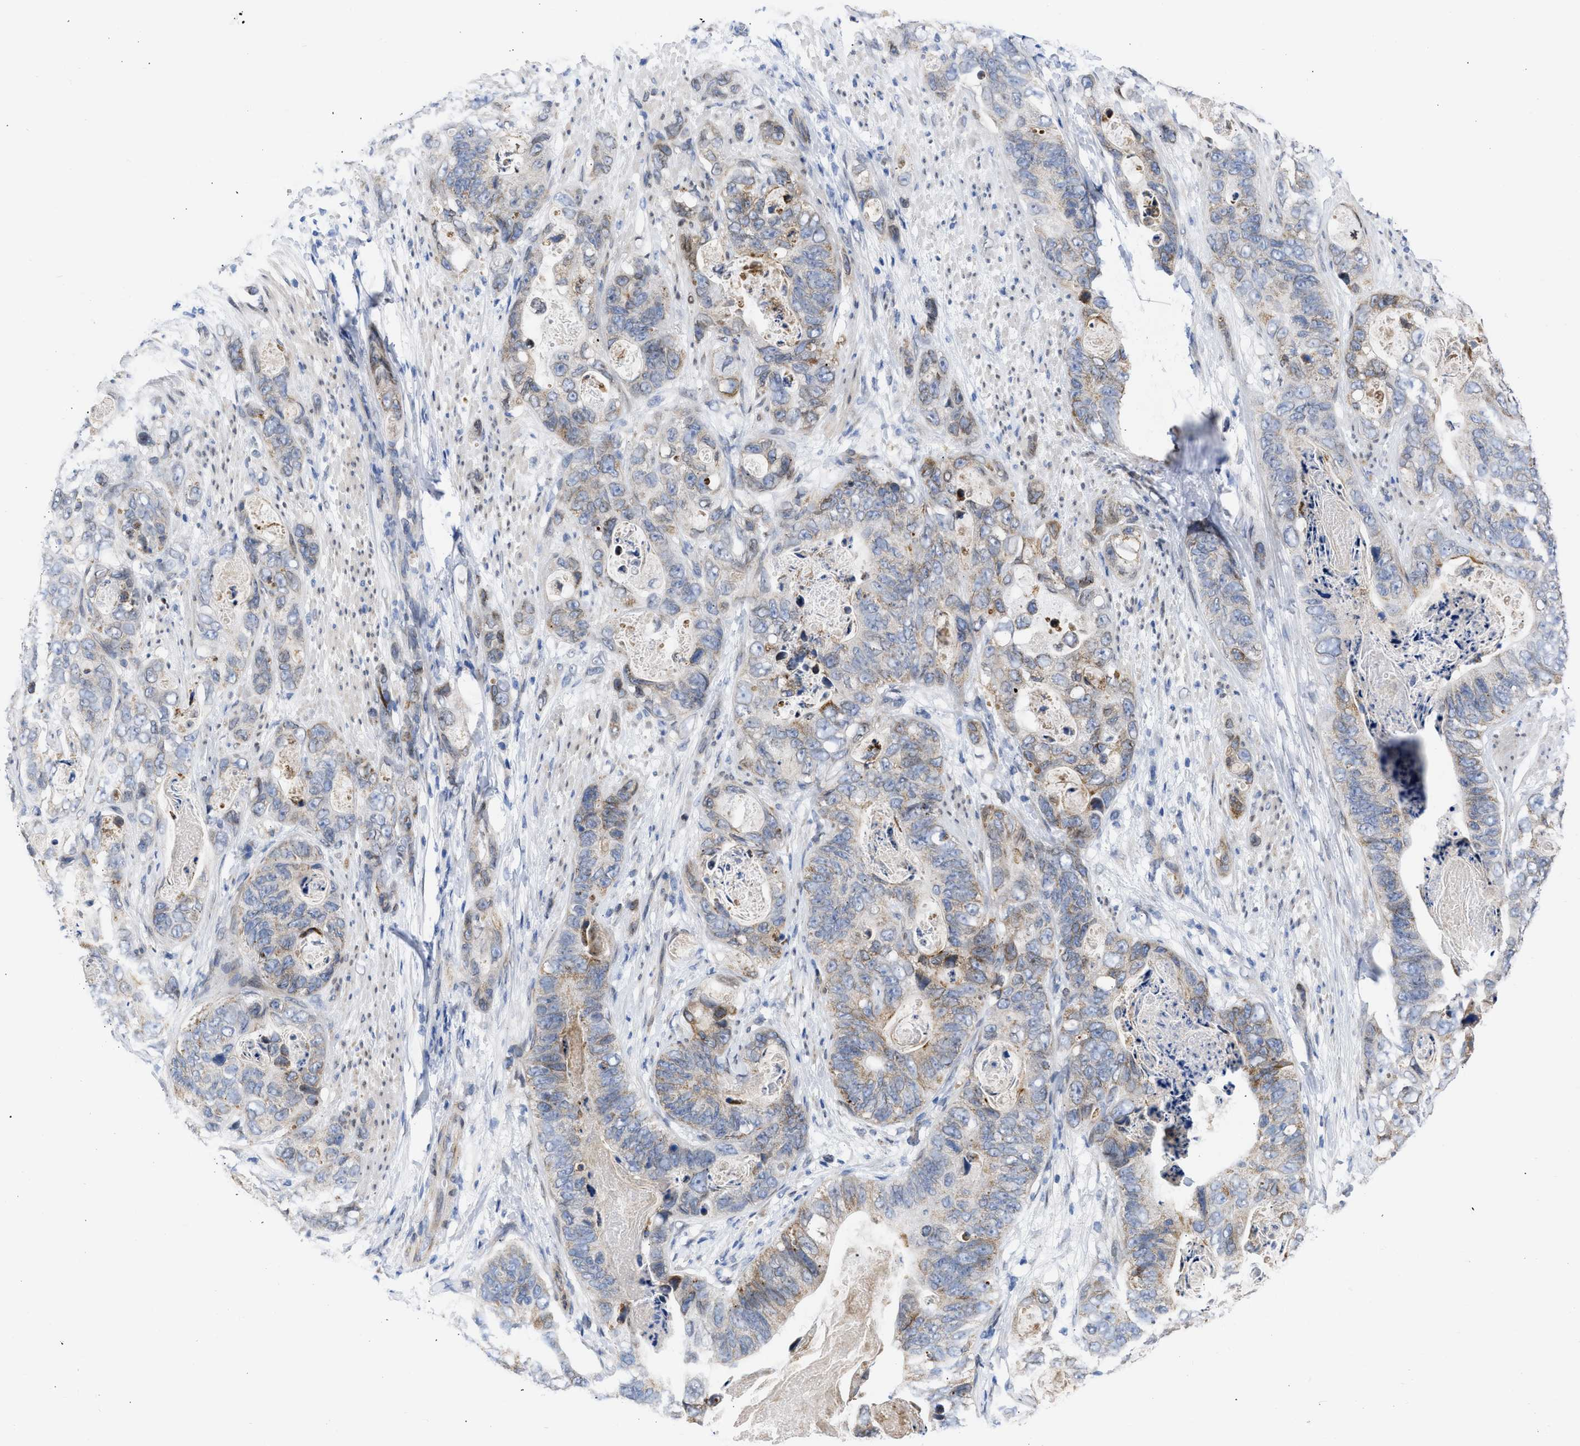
{"staining": {"intensity": "weak", "quantity": "<25%", "location": "cytoplasmic/membranous"}, "tissue": "stomach cancer", "cell_type": "Tumor cells", "image_type": "cancer", "snomed": [{"axis": "morphology", "description": "Adenocarcinoma, NOS"}, {"axis": "topography", "description": "Stomach"}], "caption": "An immunohistochemistry image of stomach cancer (adenocarcinoma) is shown. There is no staining in tumor cells of stomach cancer (adenocarcinoma).", "gene": "NUP35", "patient": {"sex": "female", "age": 89}}